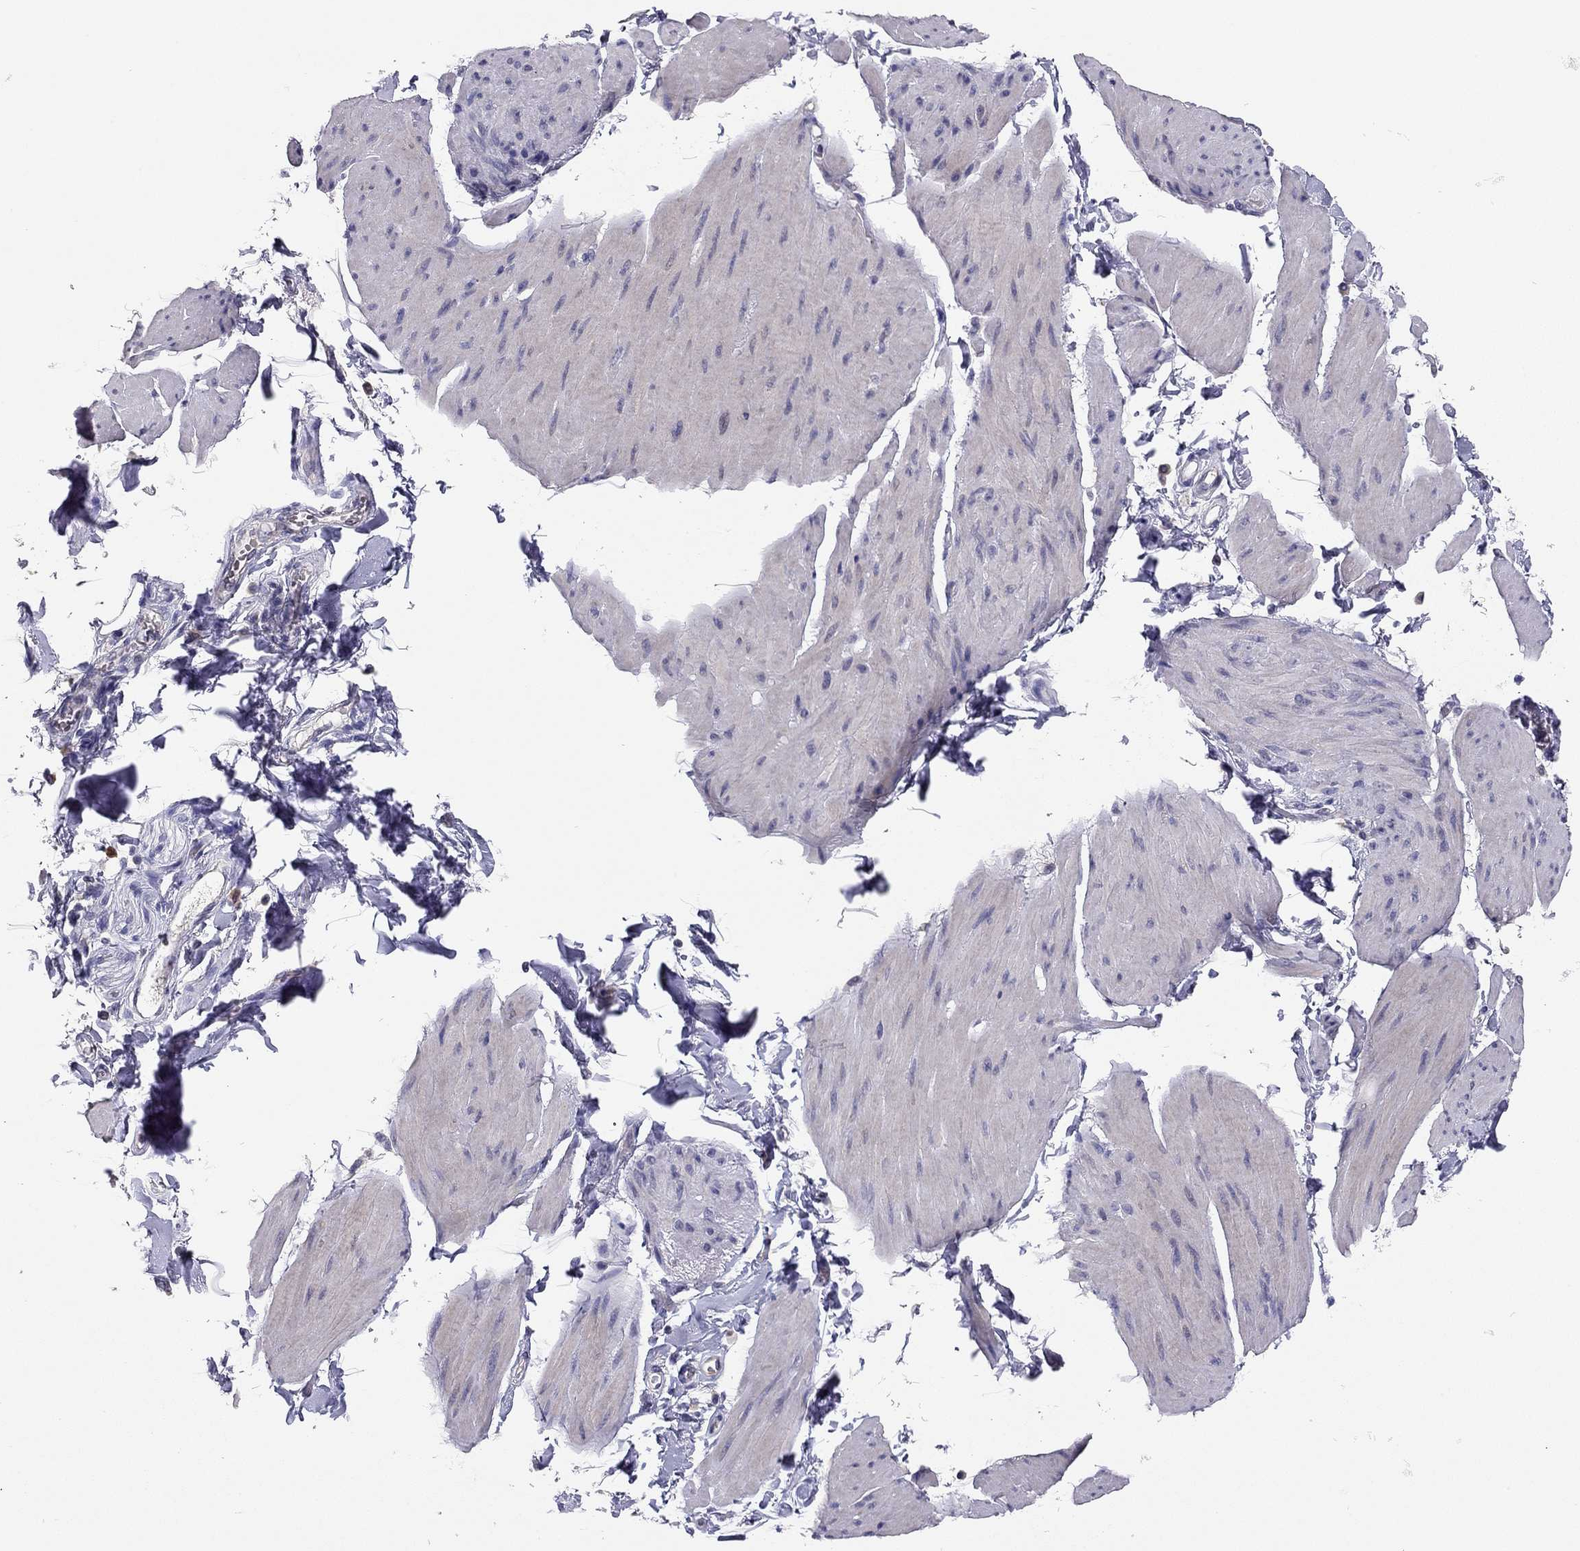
{"staining": {"intensity": "negative", "quantity": "none", "location": "none"}, "tissue": "smooth muscle", "cell_type": "Smooth muscle cells", "image_type": "normal", "snomed": [{"axis": "morphology", "description": "Normal tissue, NOS"}, {"axis": "topography", "description": "Adipose tissue"}, {"axis": "topography", "description": "Smooth muscle"}, {"axis": "topography", "description": "Peripheral nerve tissue"}], "caption": "Smooth muscle cells are negative for protein expression in normal human smooth muscle. The staining was performed using DAB (3,3'-diaminobenzidine) to visualize the protein expression in brown, while the nuclei were stained in blue with hematoxylin (Magnification: 20x).", "gene": "SCARB1", "patient": {"sex": "male", "age": 83}}